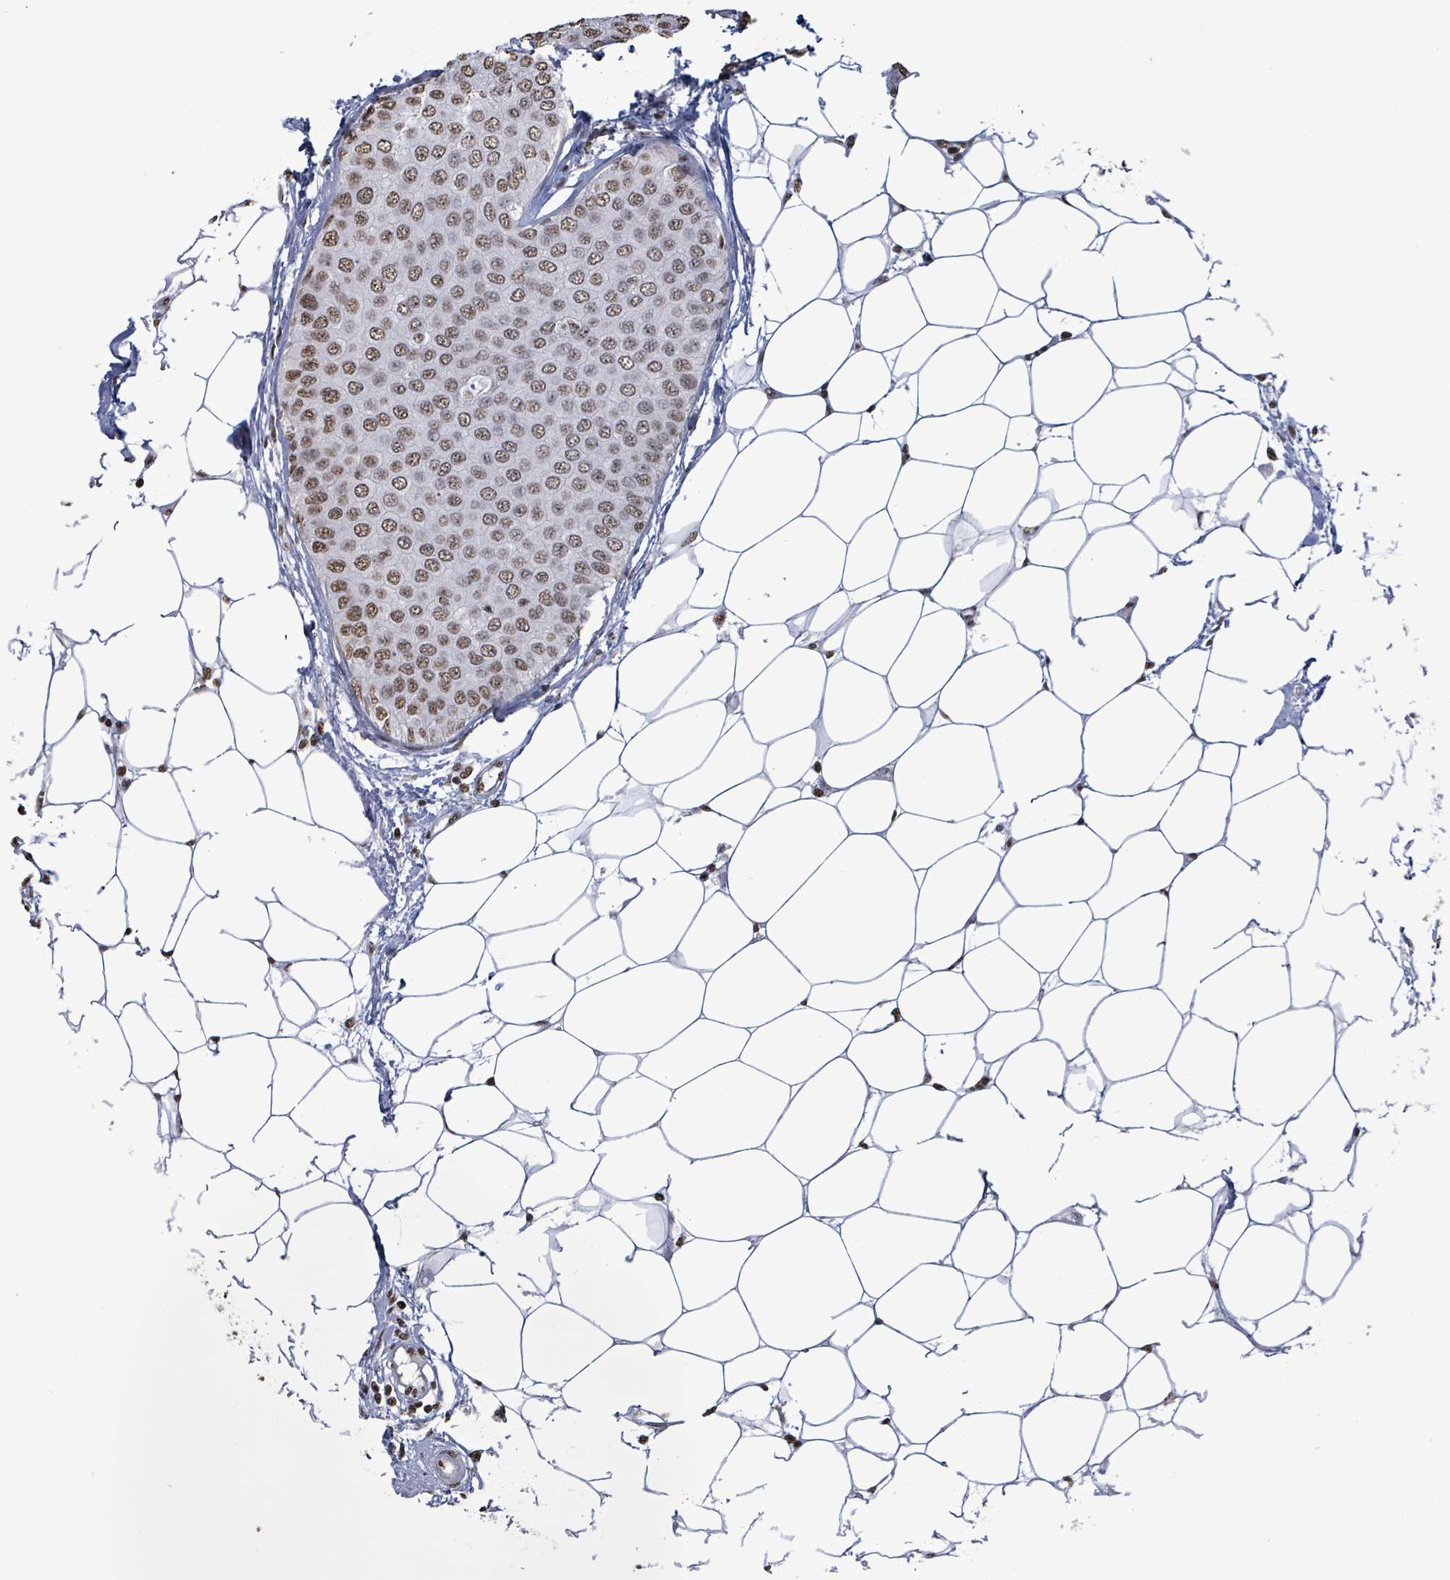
{"staining": {"intensity": "moderate", "quantity": ">75%", "location": "nuclear"}, "tissue": "breast cancer", "cell_type": "Tumor cells", "image_type": "cancer", "snomed": [{"axis": "morphology", "description": "Duct carcinoma"}, {"axis": "topography", "description": "Breast"}], "caption": "Immunohistochemistry (IHC) (DAB) staining of human breast cancer (intraductal carcinoma) reveals moderate nuclear protein expression in about >75% of tumor cells.", "gene": "SAMD14", "patient": {"sex": "female", "age": 72}}